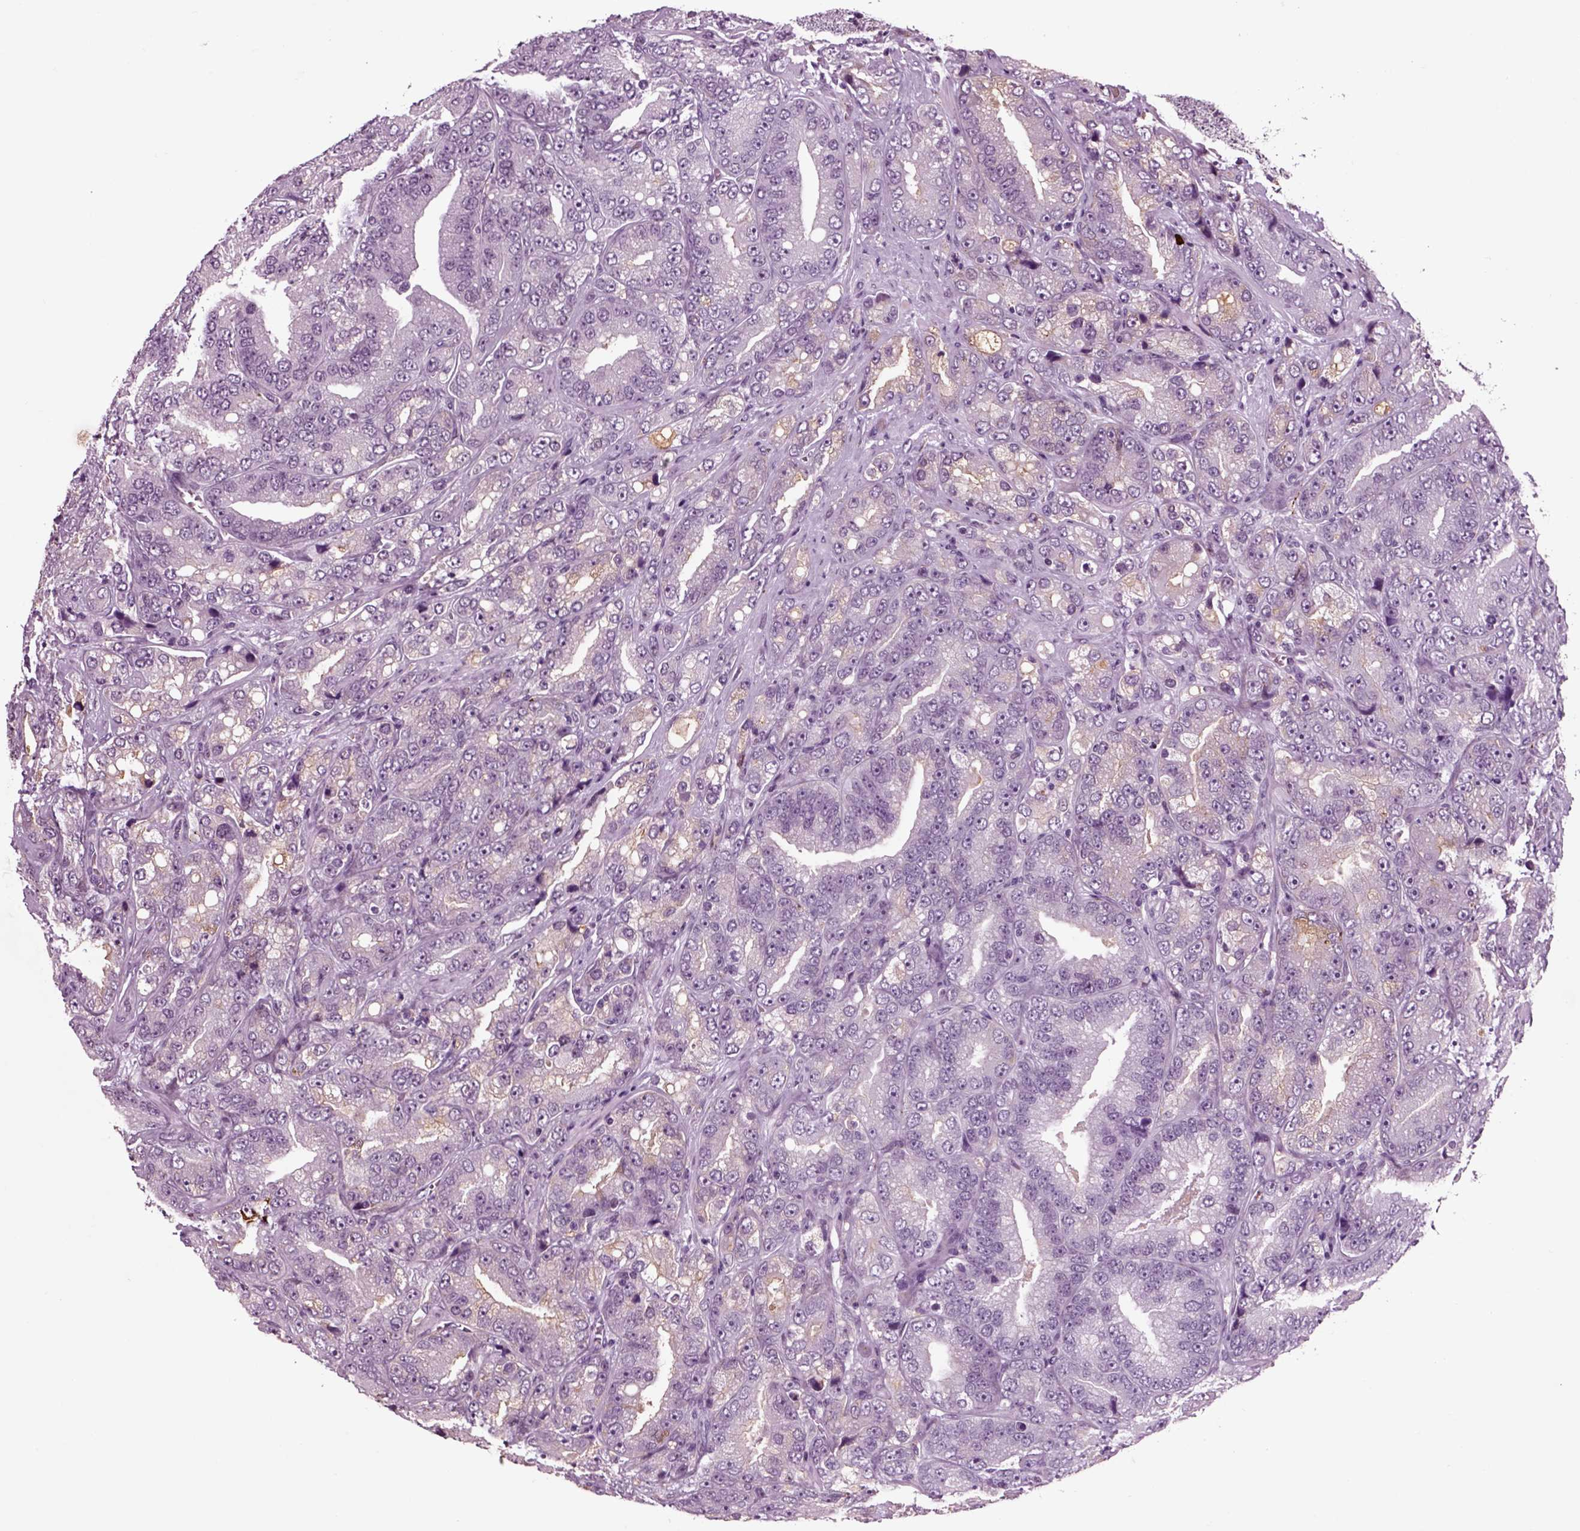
{"staining": {"intensity": "negative", "quantity": "none", "location": "none"}, "tissue": "prostate cancer", "cell_type": "Tumor cells", "image_type": "cancer", "snomed": [{"axis": "morphology", "description": "Adenocarcinoma, NOS"}, {"axis": "topography", "description": "Prostate"}], "caption": "High power microscopy image of an immunohistochemistry (IHC) photomicrograph of prostate cancer, revealing no significant positivity in tumor cells.", "gene": "CHGB", "patient": {"sex": "male", "age": 63}}